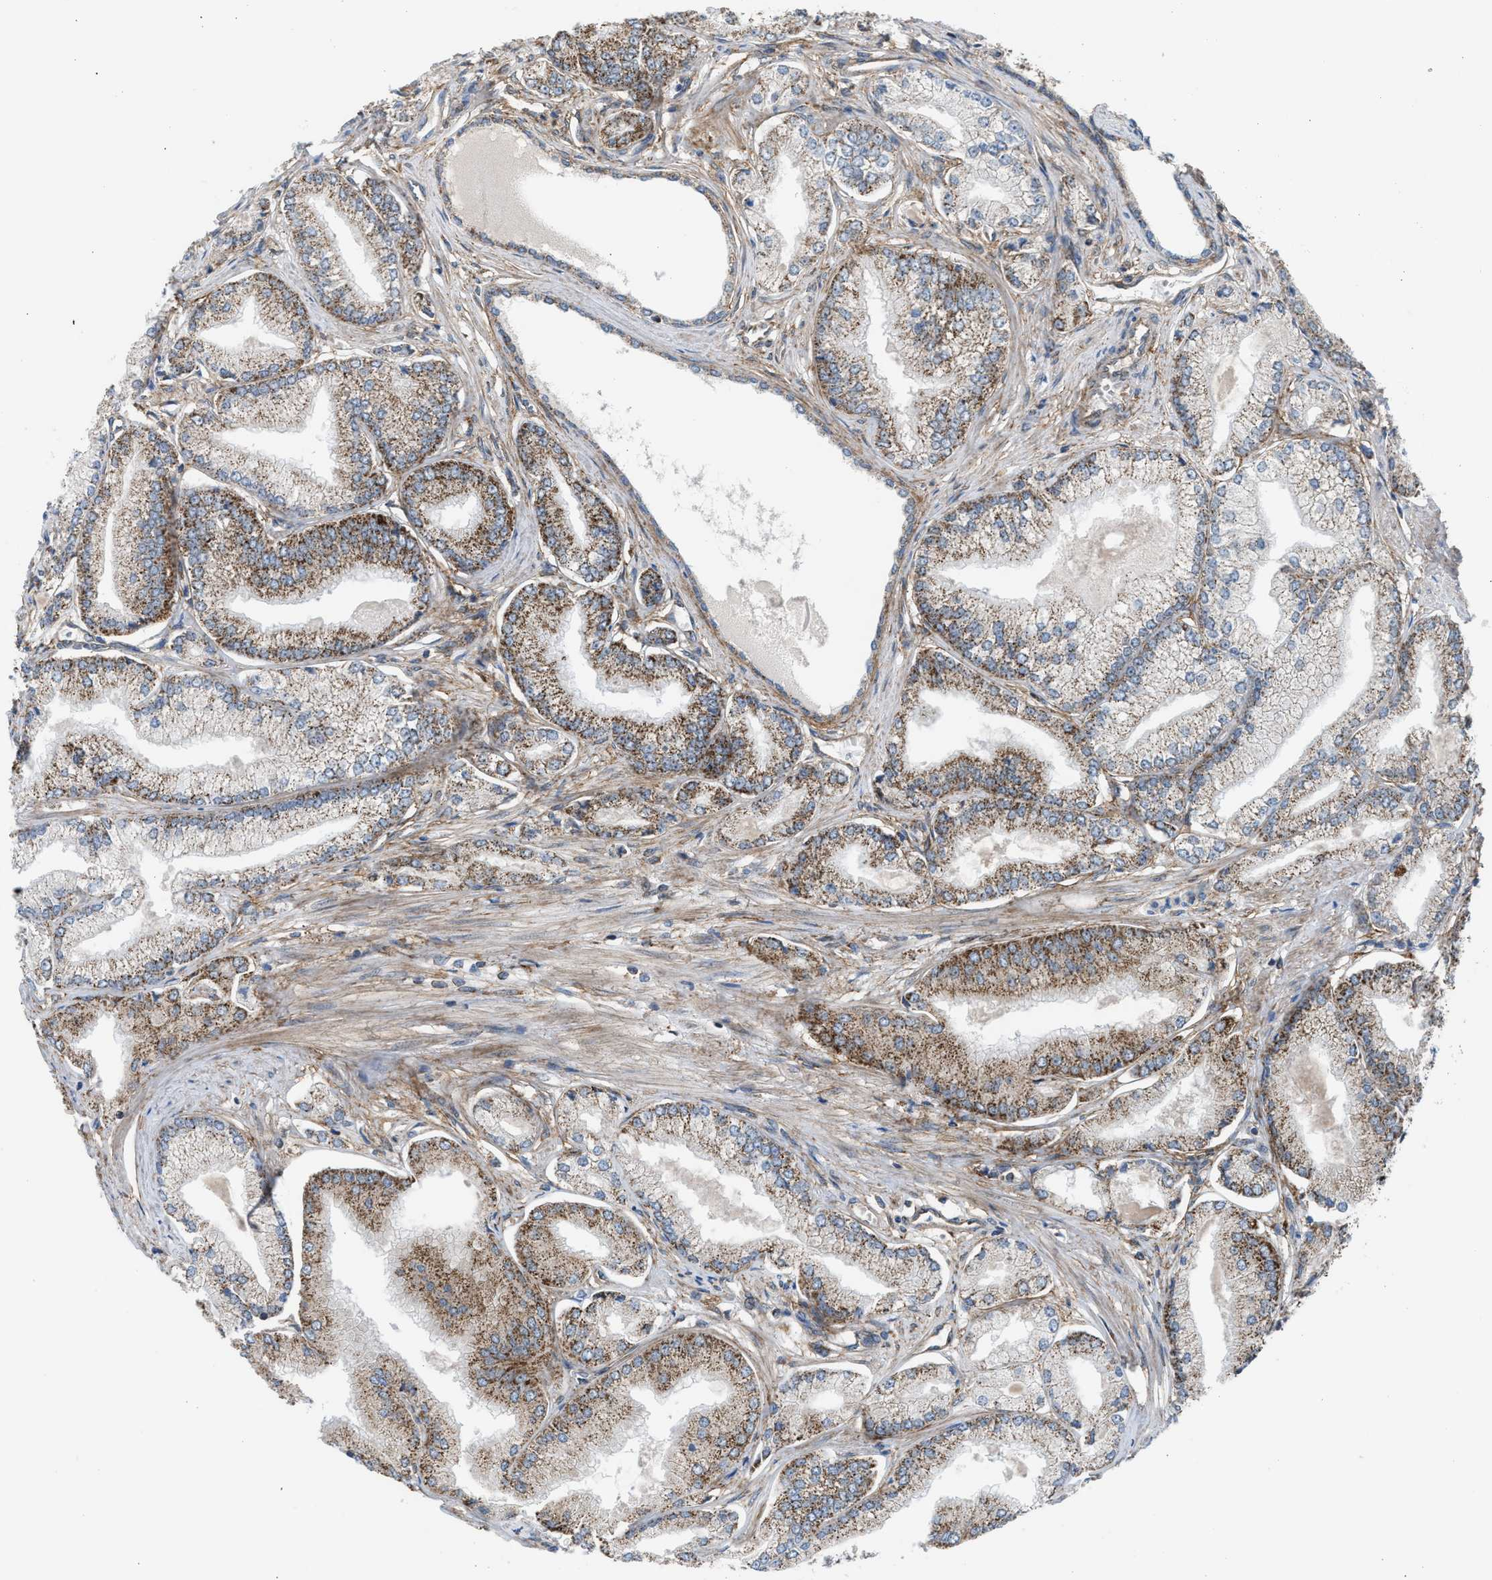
{"staining": {"intensity": "moderate", "quantity": ">75%", "location": "cytoplasmic/membranous"}, "tissue": "prostate cancer", "cell_type": "Tumor cells", "image_type": "cancer", "snomed": [{"axis": "morphology", "description": "Adenocarcinoma, Low grade"}, {"axis": "topography", "description": "Prostate"}], "caption": "The photomicrograph reveals immunohistochemical staining of prostate cancer (adenocarcinoma (low-grade)). There is moderate cytoplasmic/membranous positivity is present in approximately >75% of tumor cells.", "gene": "SLC10A3", "patient": {"sex": "male", "age": 52}}